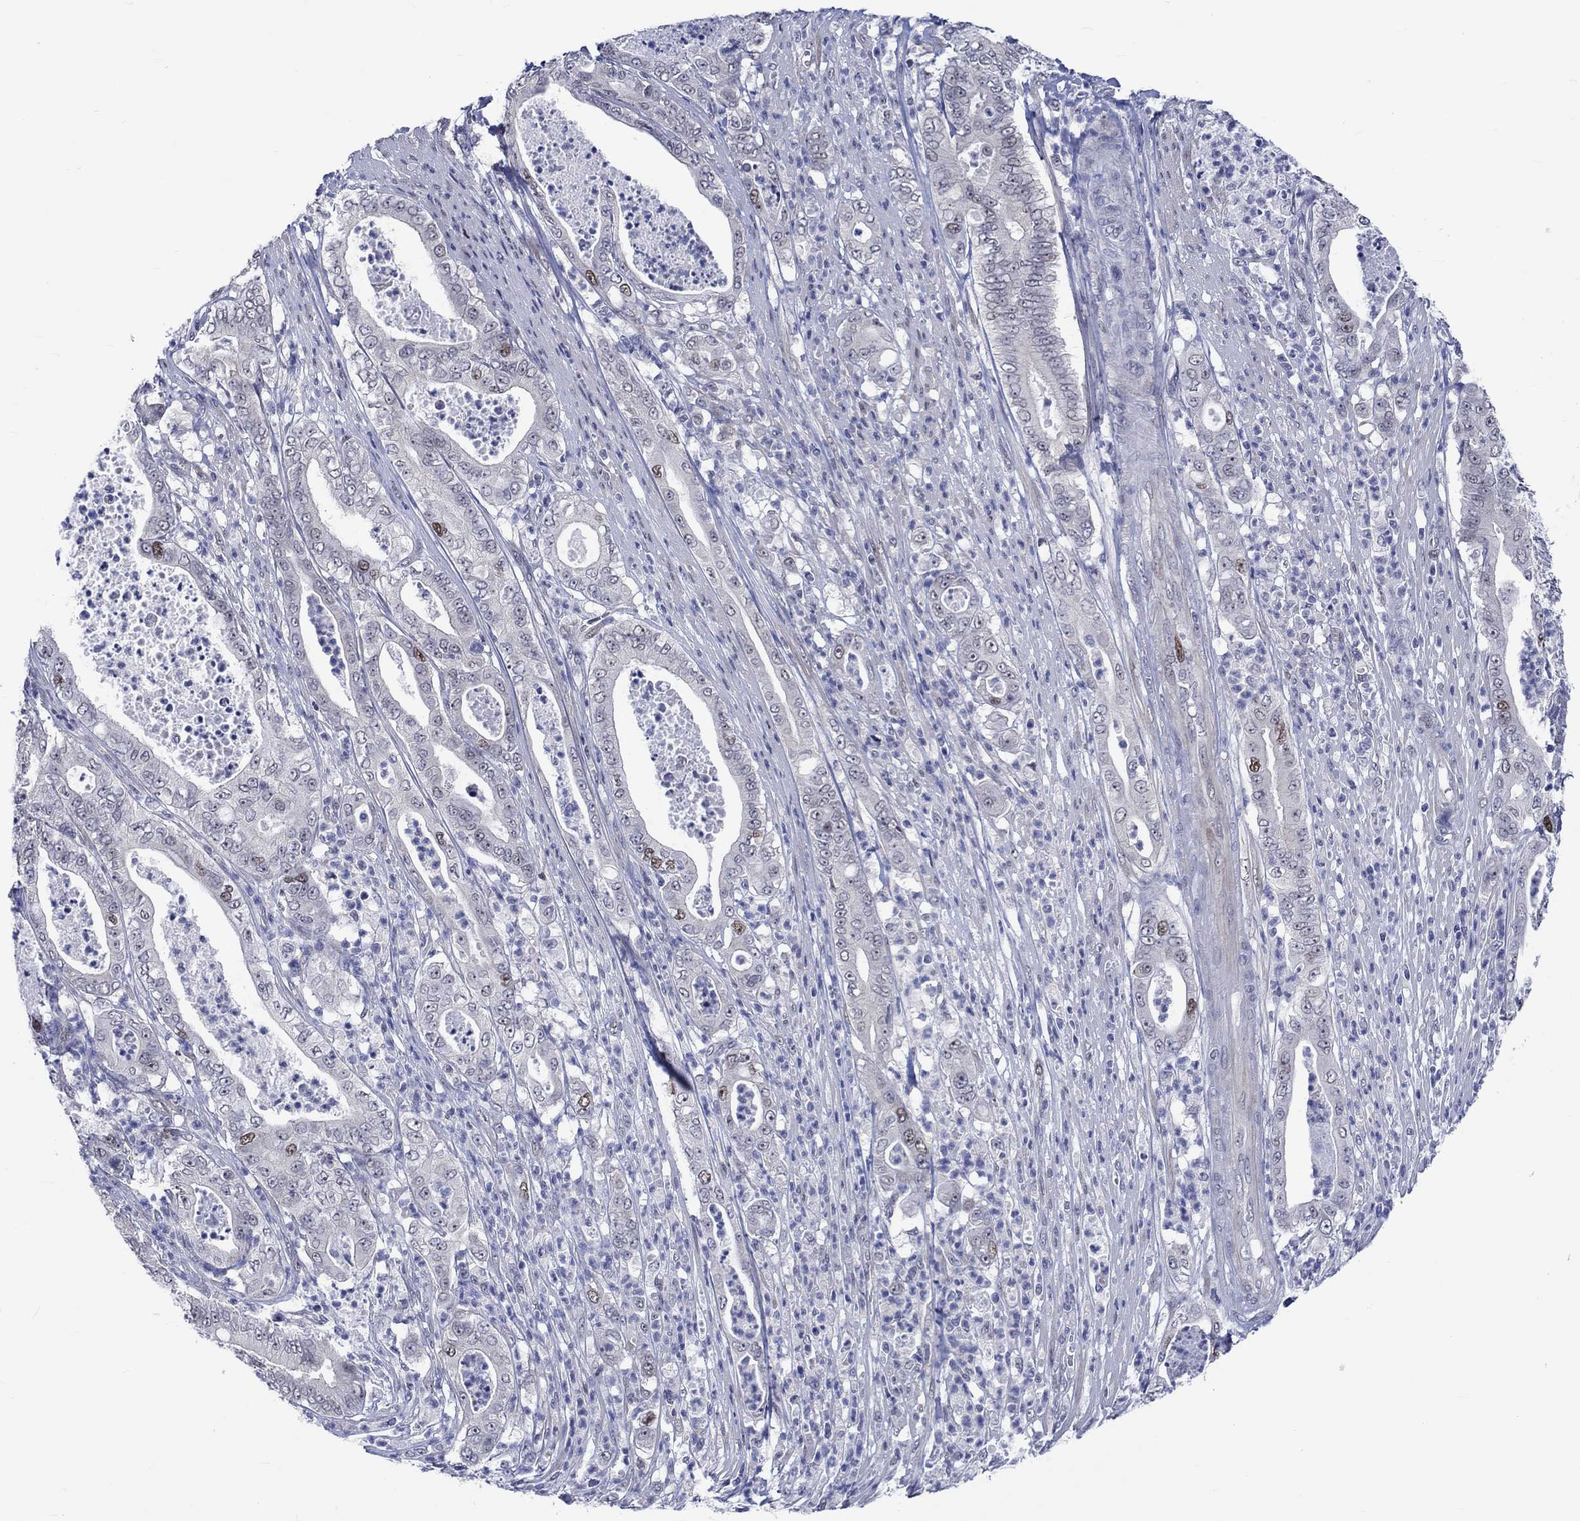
{"staining": {"intensity": "moderate", "quantity": "<25%", "location": "nuclear"}, "tissue": "pancreatic cancer", "cell_type": "Tumor cells", "image_type": "cancer", "snomed": [{"axis": "morphology", "description": "Adenocarcinoma, NOS"}, {"axis": "topography", "description": "Pancreas"}], "caption": "Immunohistochemical staining of human adenocarcinoma (pancreatic) exhibits moderate nuclear protein staining in approximately <25% of tumor cells.", "gene": "E2F8", "patient": {"sex": "male", "age": 71}}